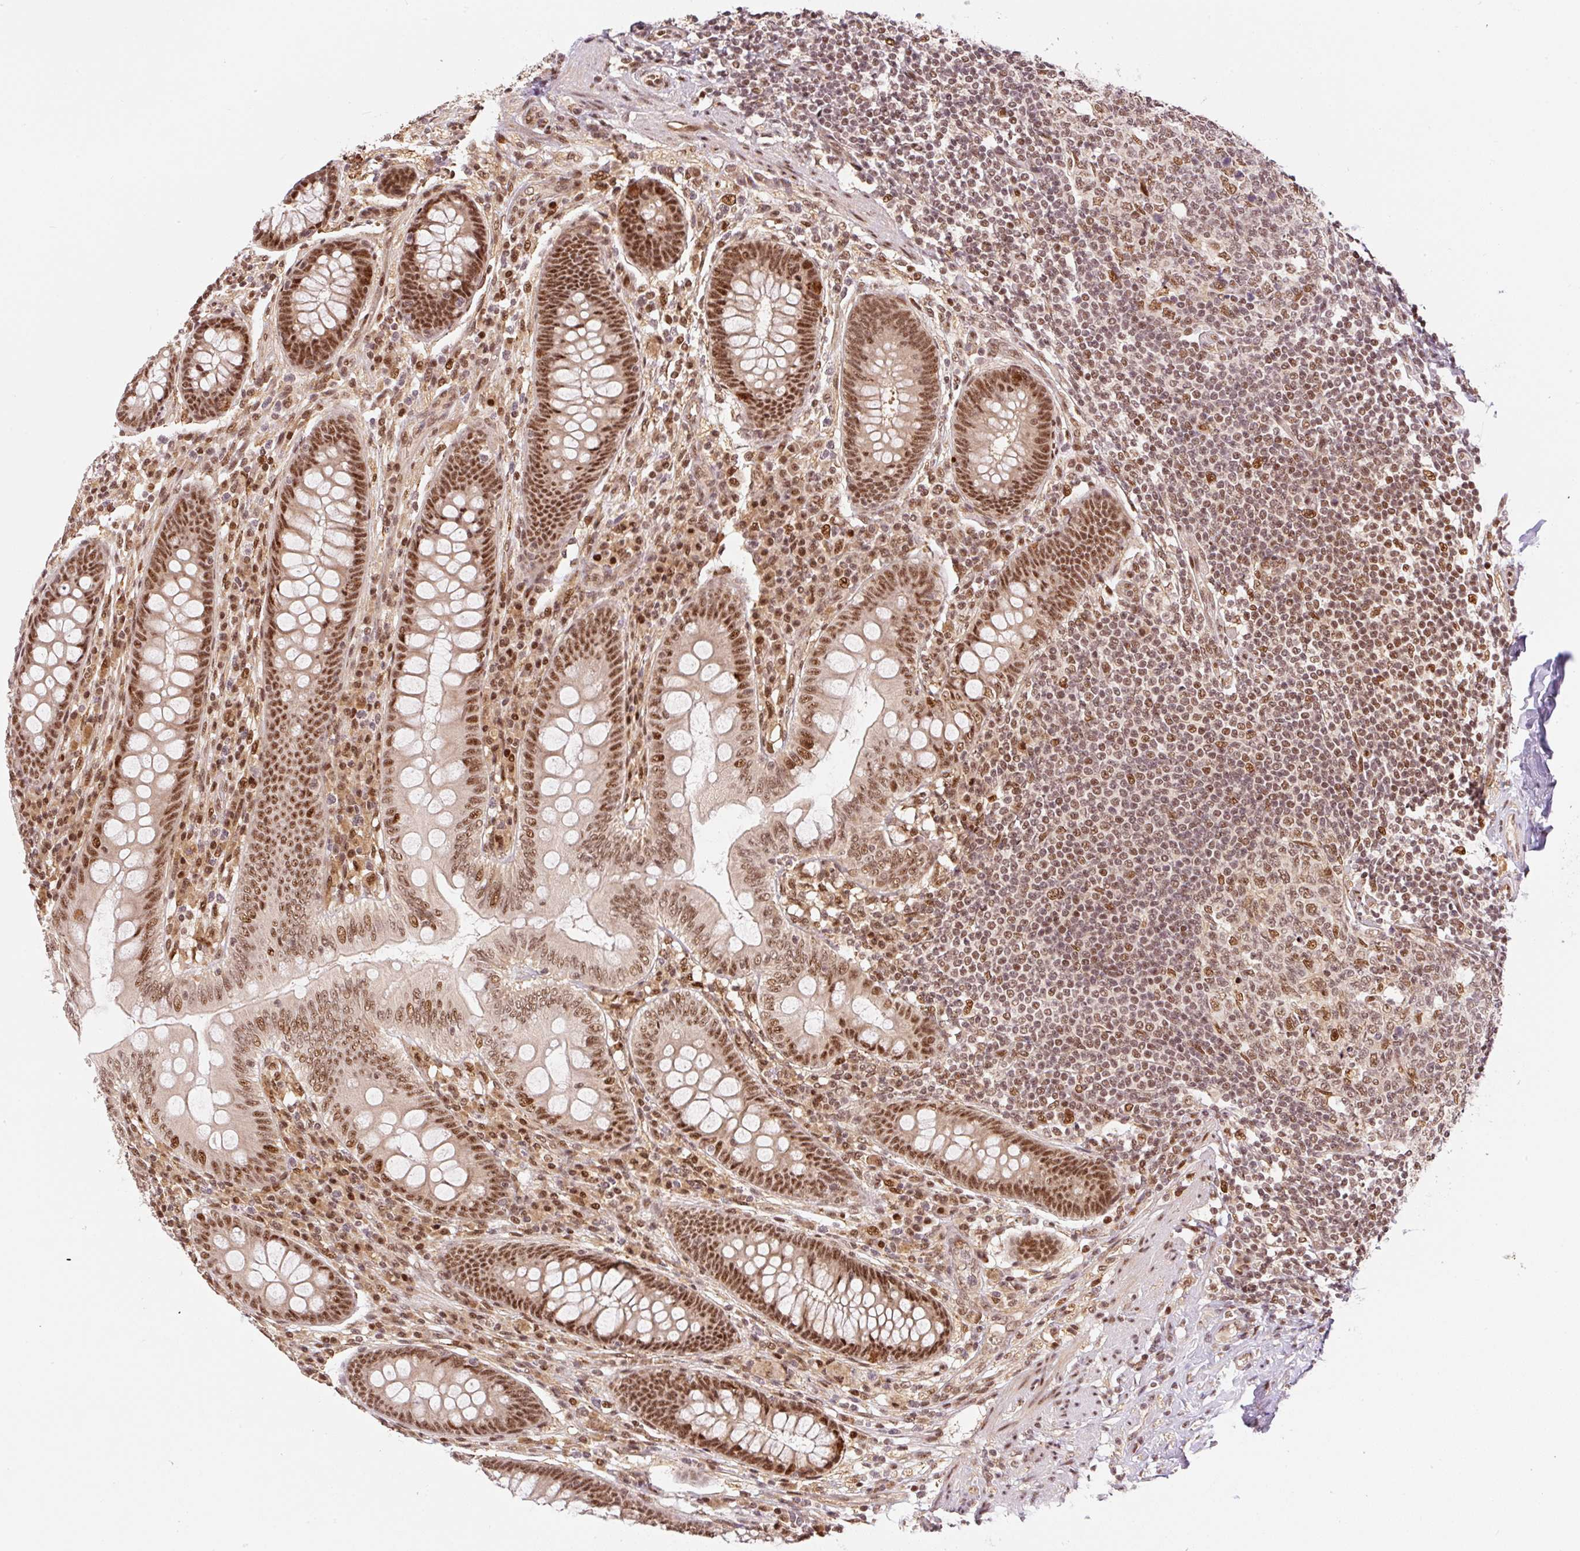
{"staining": {"intensity": "strong", "quantity": ">75%", "location": "nuclear"}, "tissue": "appendix", "cell_type": "Glandular cells", "image_type": "normal", "snomed": [{"axis": "morphology", "description": "Normal tissue, NOS"}, {"axis": "topography", "description": "Appendix"}], "caption": "Unremarkable appendix shows strong nuclear staining in about >75% of glandular cells, visualized by immunohistochemistry. The staining was performed using DAB to visualize the protein expression in brown, while the nuclei were stained in blue with hematoxylin (Magnification: 20x).", "gene": "INTS8", "patient": {"sex": "male", "age": 71}}